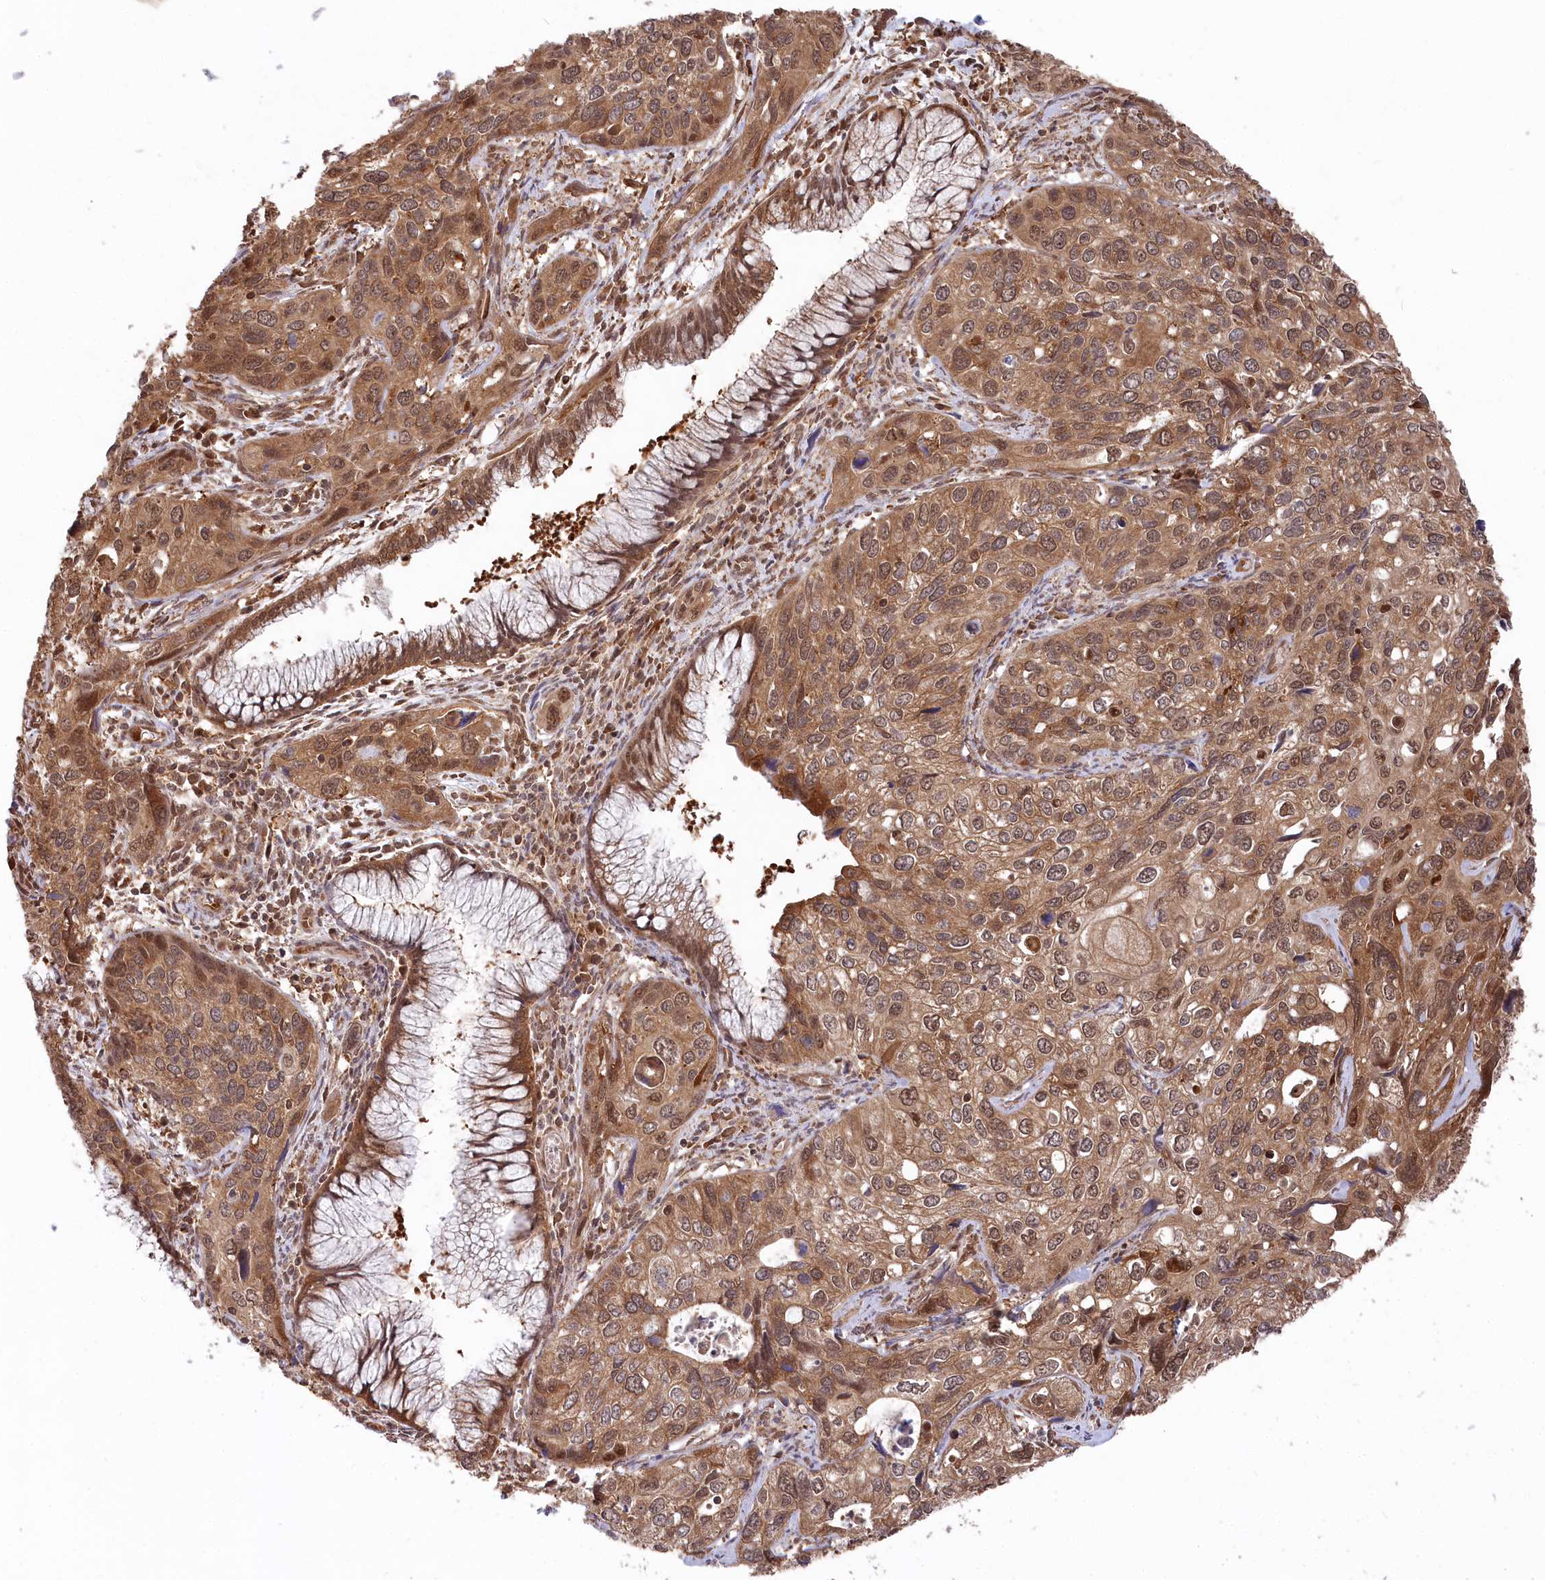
{"staining": {"intensity": "moderate", "quantity": ">75%", "location": "cytoplasmic/membranous,nuclear"}, "tissue": "cervical cancer", "cell_type": "Tumor cells", "image_type": "cancer", "snomed": [{"axis": "morphology", "description": "Squamous cell carcinoma, NOS"}, {"axis": "topography", "description": "Cervix"}], "caption": "Protein staining by immunohistochemistry (IHC) displays moderate cytoplasmic/membranous and nuclear staining in approximately >75% of tumor cells in squamous cell carcinoma (cervical). (Brightfield microscopy of DAB IHC at high magnification).", "gene": "PSMA1", "patient": {"sex": "female", "age": 55}}